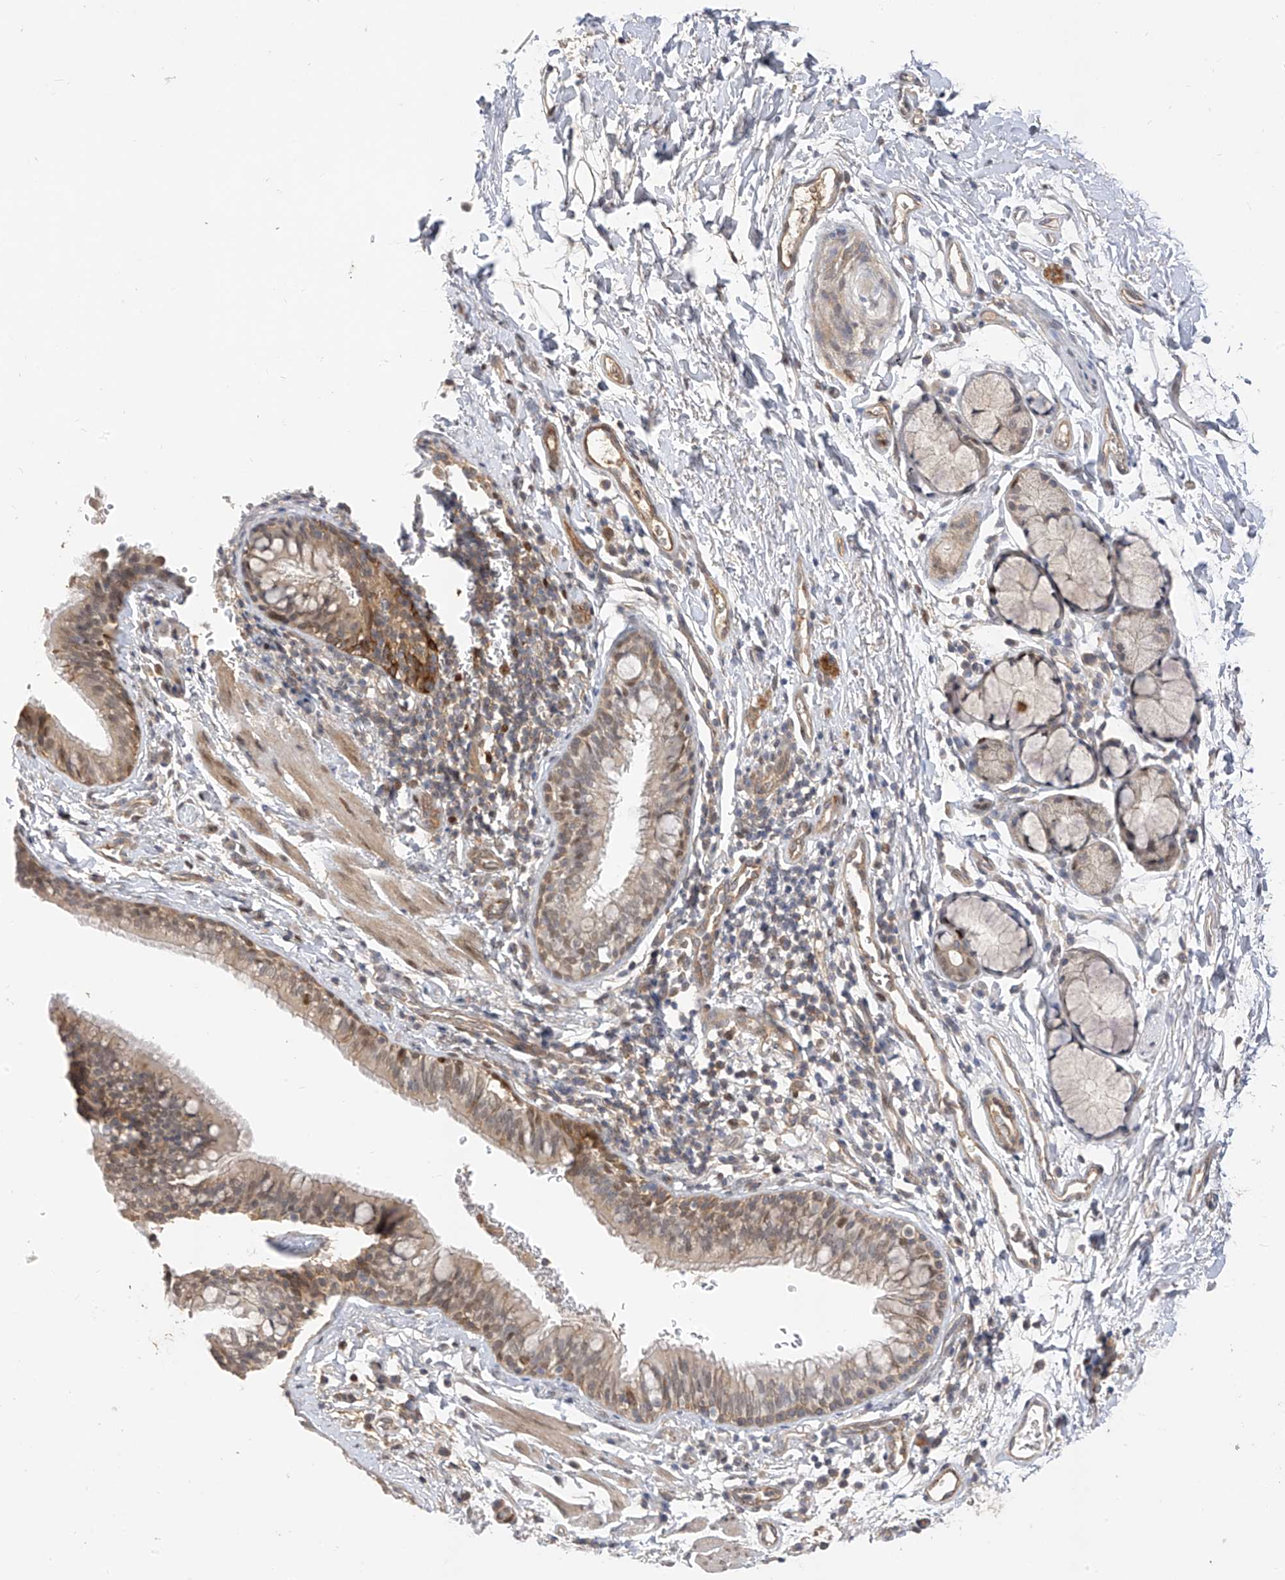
{"staining": {"intensity": "moderate", "quantity": "25%-75%", "location": "cytoplasmic/membranous,nuclear"}, "tissue": "bronchus", "cell_type": "Respiratory epithelial cells", "image_type": "normal", "snomed": [{"axis": "morphology", "description": "Normal tissue, NOS"}, {"axis": "topography", "description": "Cartilage tissue"}, {"axis": "topography", "description": "Bronchus"}], "caption": "Bronchus stained with immunohistochemistry shows moderate cytoplasmic/membranous,nuclear staining in about 25%-75% of respiratory epithelial cells.", "gene": "MRTFA", "patient": {"sex": "female", "age": 36}}